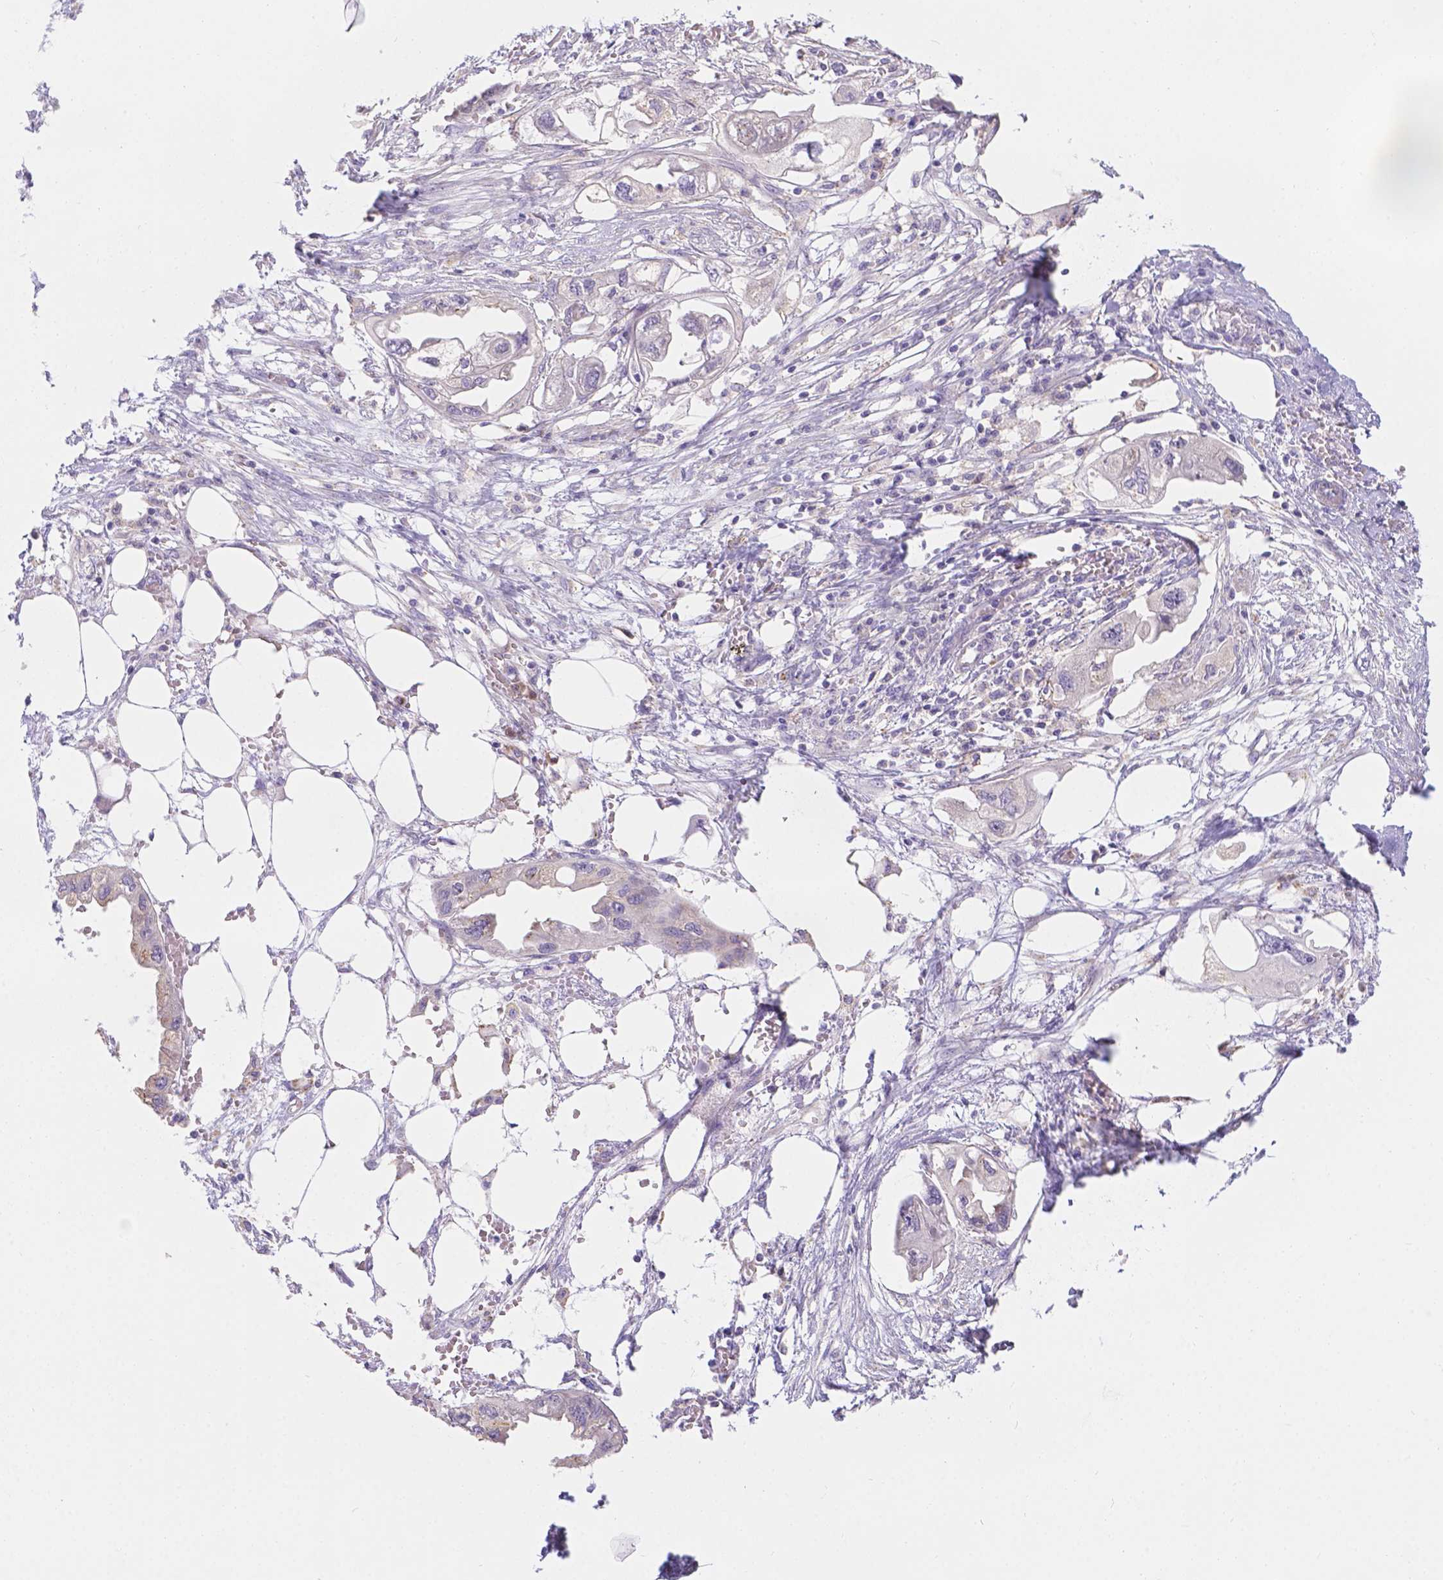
{"staining": {"intensity": "negative", "quantity": "none", "location": "none"}, "tissue": "endometrial cancer", "cell_type": "Tumor cells", "image_type": "cancer", "snomed": [{"axis": "morphology", "description": "Adenocarcinoma, NOS"}, {"axis": "morphology", "description": "Adenocarcinoma, metastatic, NOS"}, {"axis": "topography", "description": "Adipose tissue"}, {"axis": "topography", "description": "Endometrium"}], "caption": "A high-resolution histopathology image shows IHC staining of endometrial cancer (adenocarcinoma), which displays no significant staining in tumor cells.", "gene": "CD96", "patient": {"sex": "female", "age": 67}}